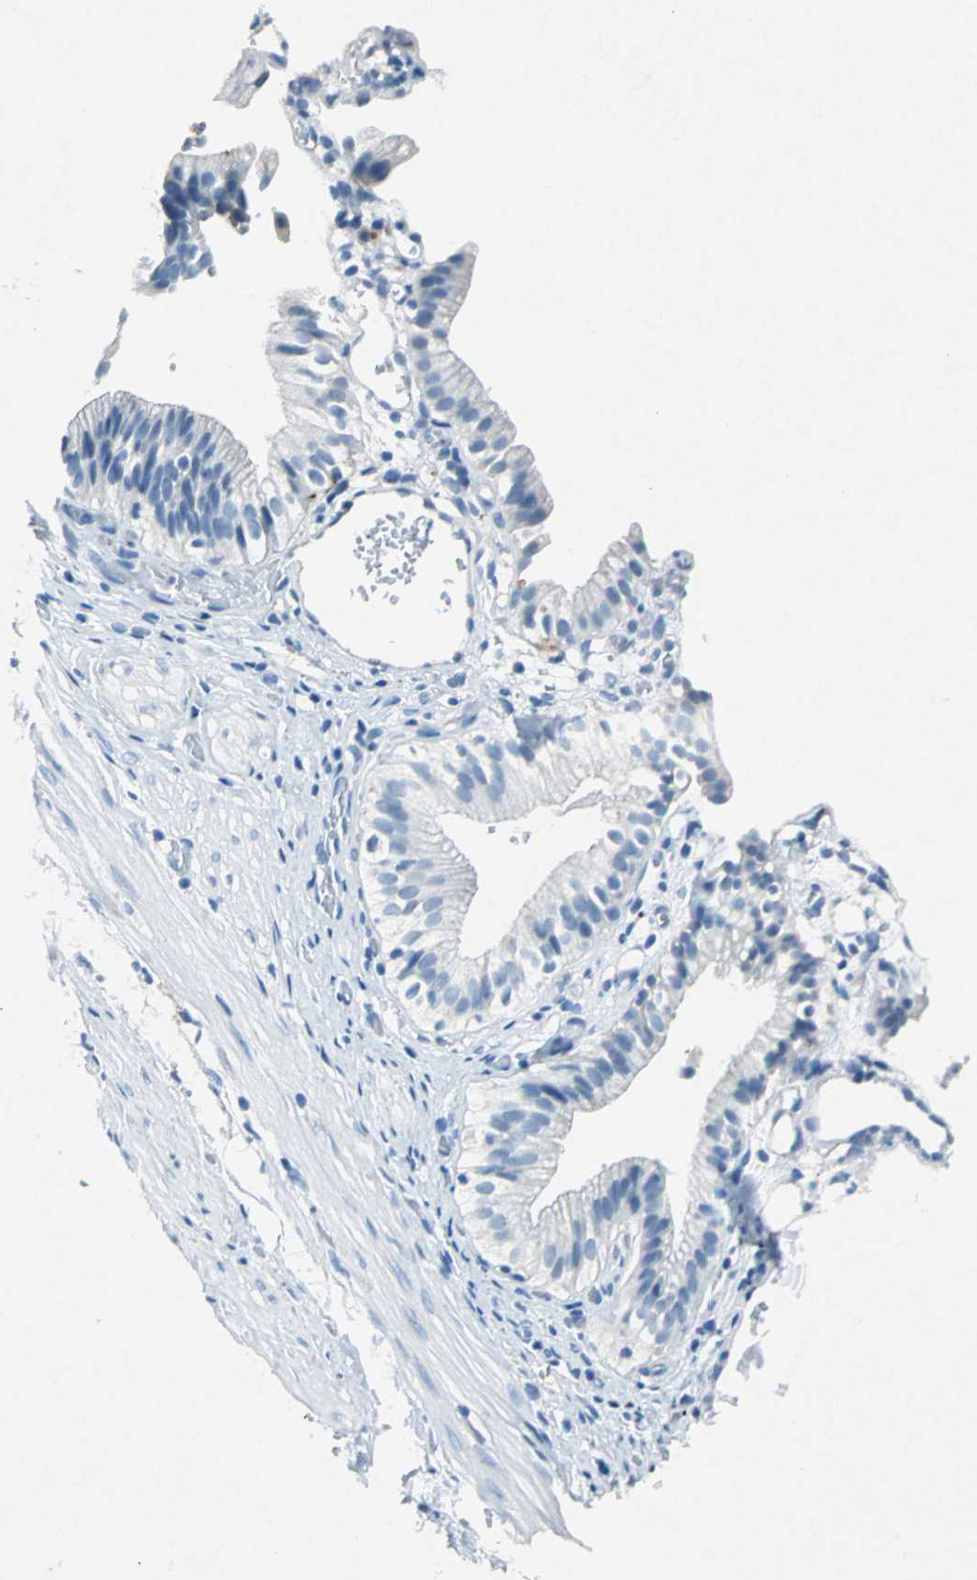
{"staining": {"intensity": "negative", "quantity": "none", "location": "none"}, "tissue": "gallbladder", "cell_type": "Glandular cells", "image_type": "normal", "snomed": [{"axis": "morphology", "description": "Normal tissue, NOS"}, {"axis": "topography", "description": "Gallbladder"}], "caption": "Immunohistochemical staining of normal human gallbladder displays no significant positivity in glandular cells.", "gene": "RPS13", "patient": {"sex": "male", "age": 65}}